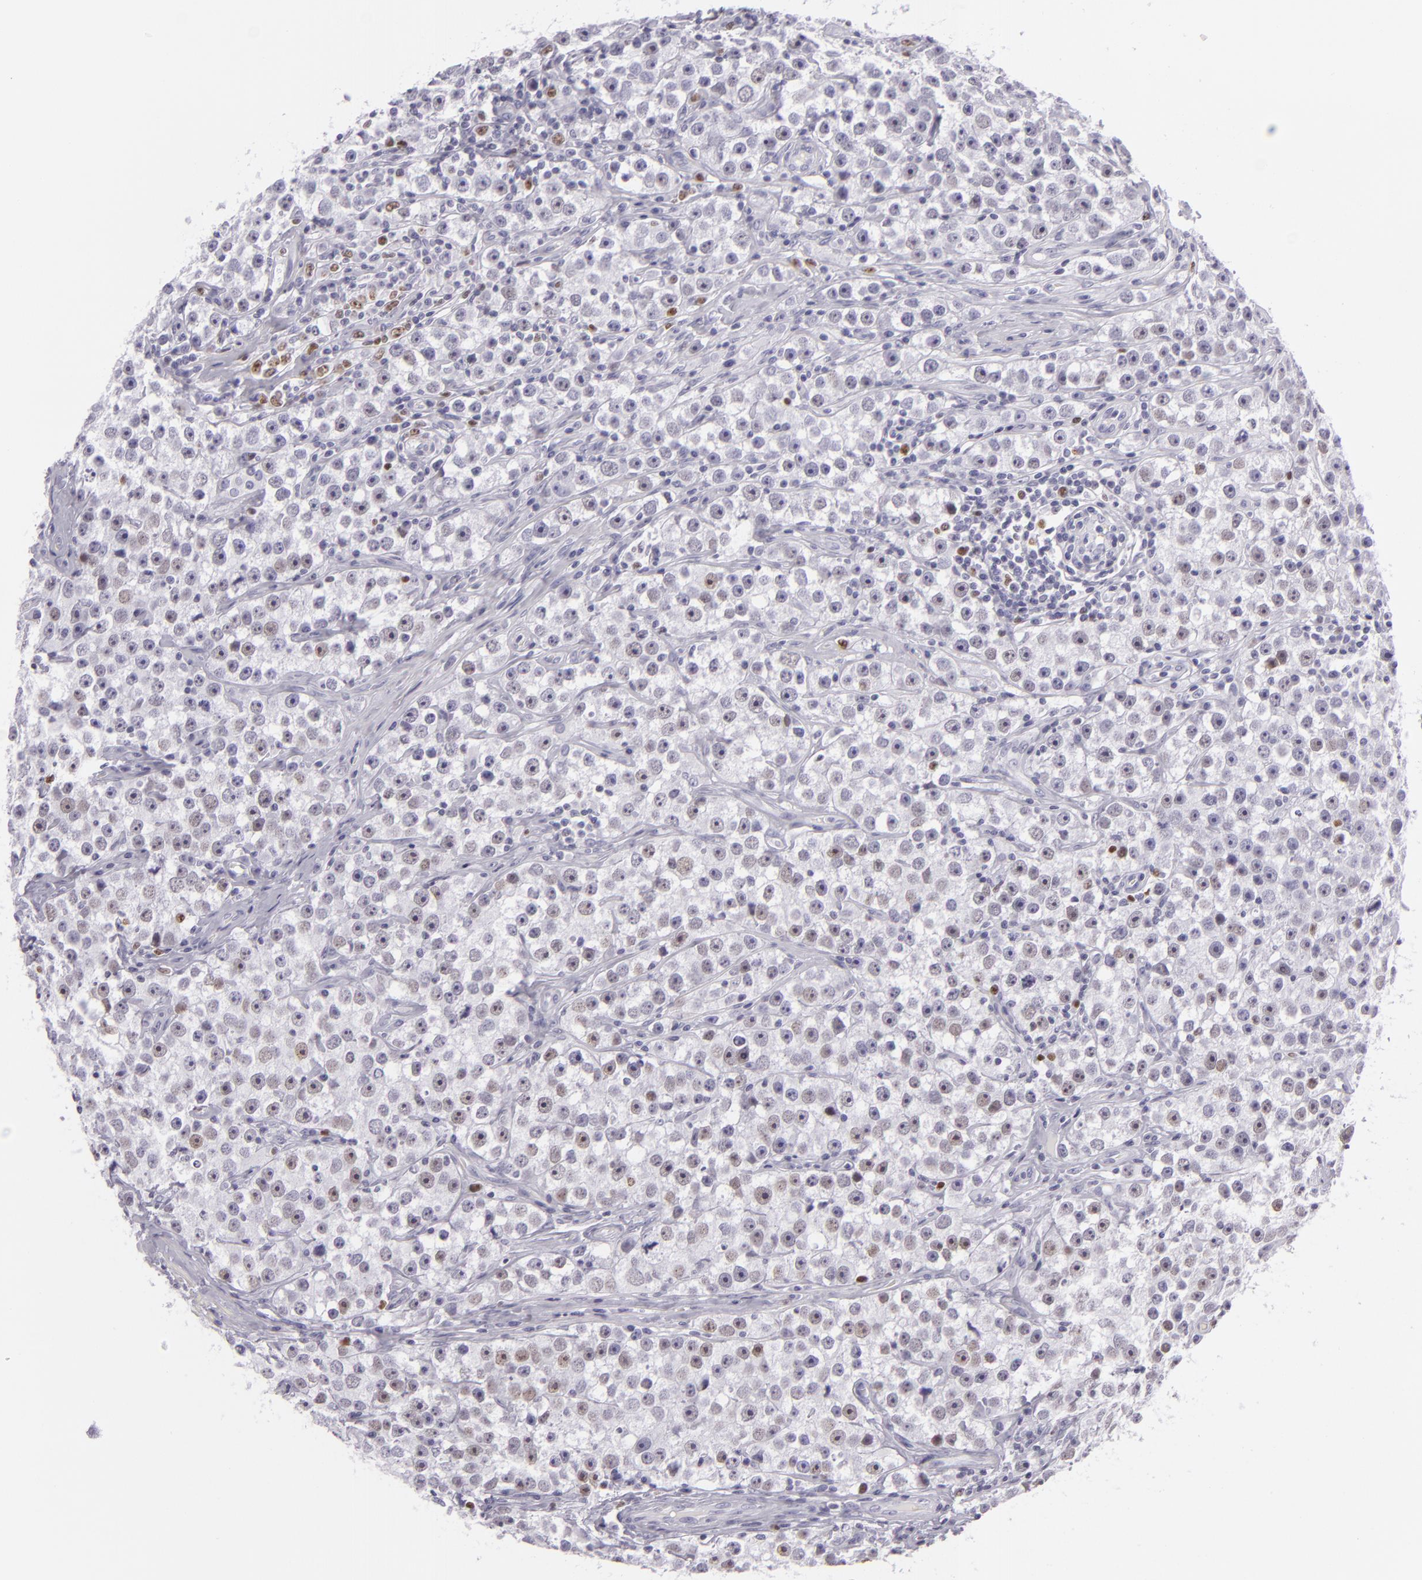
{"staining": {"intensity": "weak", "quantity": "<25%", "location": "nuclear"}, "tissue": "testis cancer", "cell_type": "Tumor cells", "image_type": "cancer", "snomed": [{"axis": "morphology", "description": "Seminoma, NOS"}, {"axis": "topography", "description": "Testis"}], "caption": "A high-resolution micrograph shows IHC staining of seminoma (testis), which shows no significant positivity in tumor cells.", "gene": "MCM3", "patient": {"sex": "male", "age": 32}}